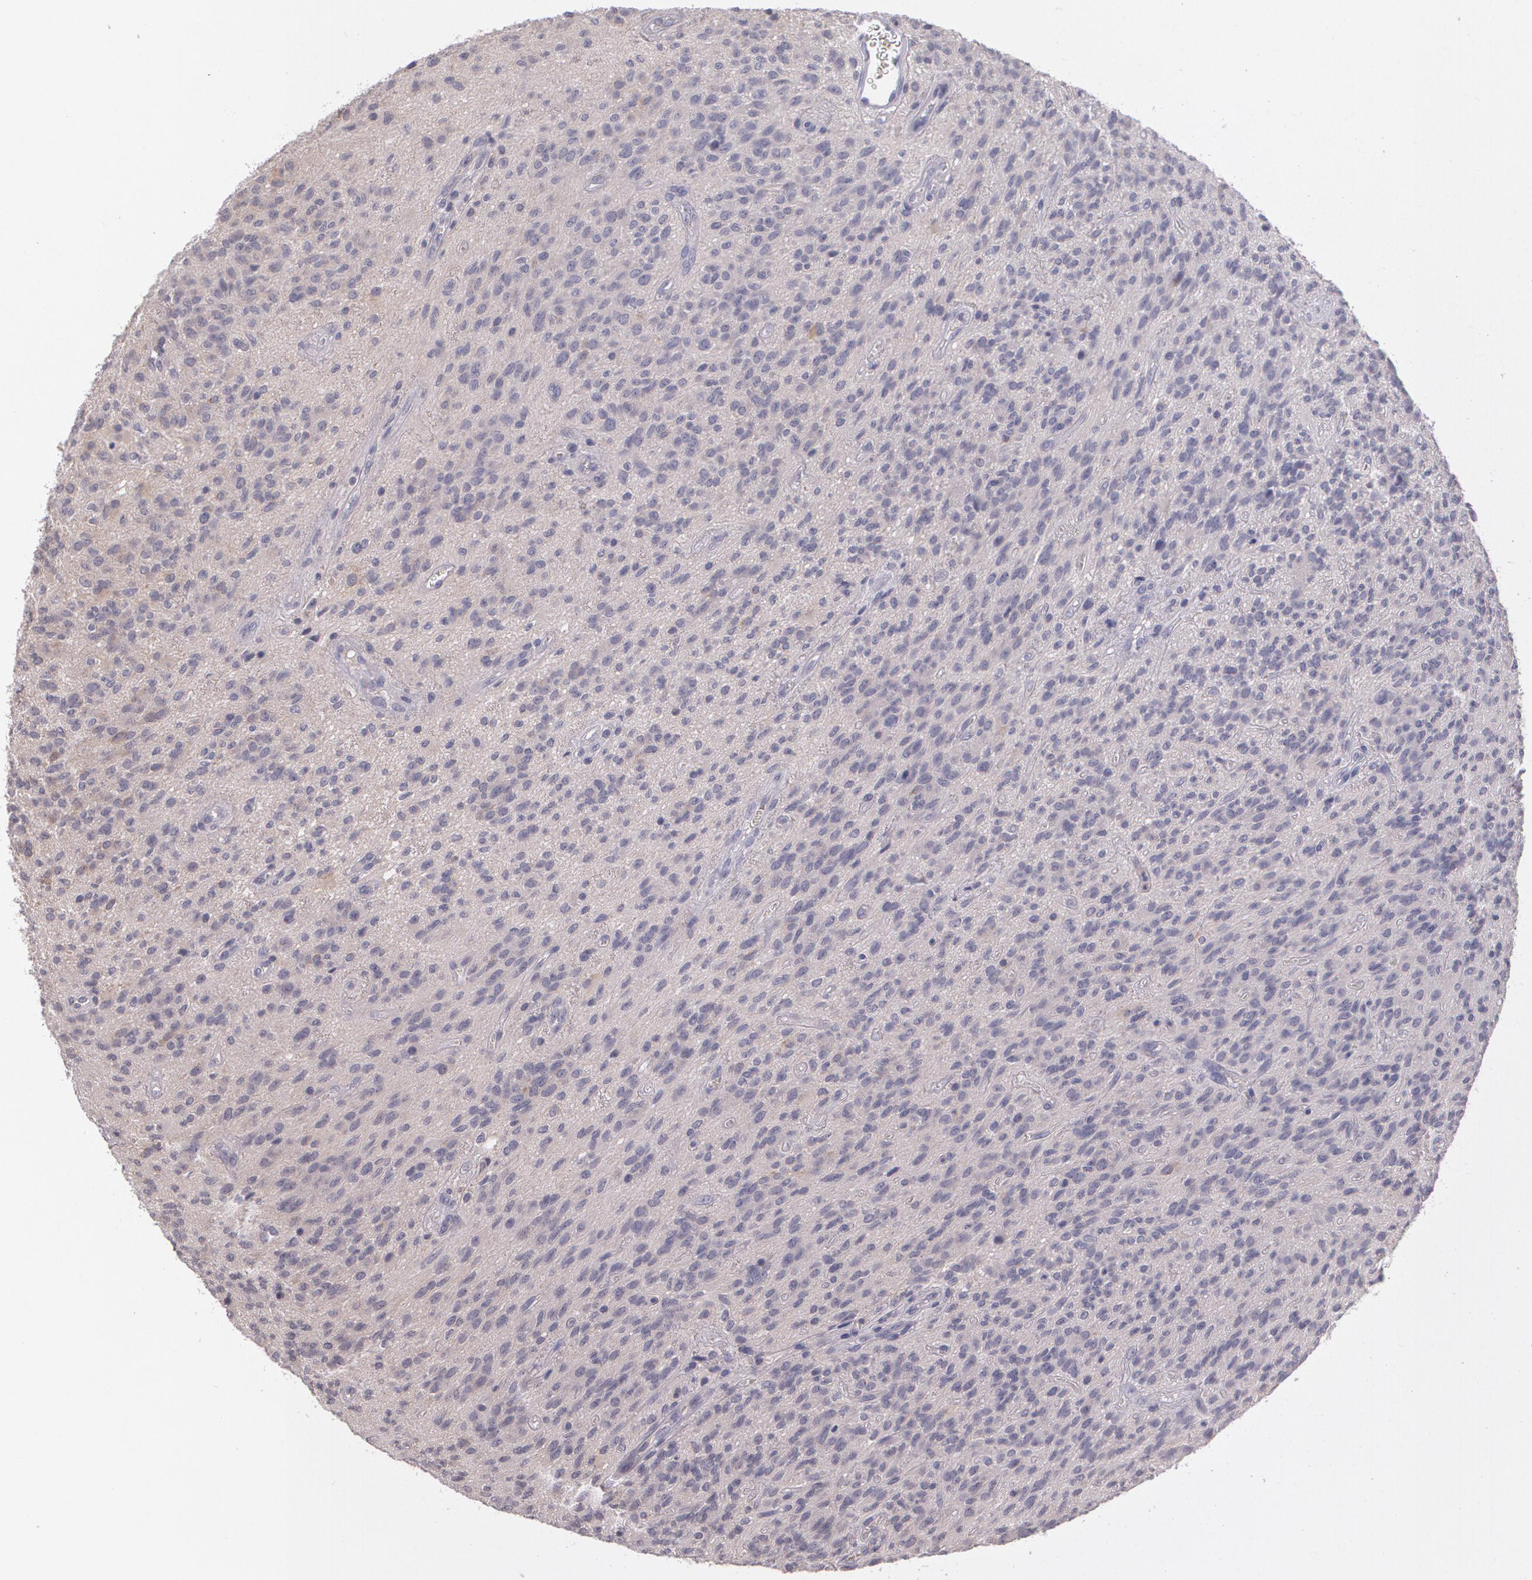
{"staining": {"intensity": "weak", "quantity": ">75%", "location": "cytoplasmic/membranous"}, "tissue": "glioma", "cell_type": "Tumor cells", "image_type": "cancer", "snomed": [{"axis": "morphology", "description": "Glioma, malignant, Low grade"}, {"axis": "topography", "description": "Brain"}], "caption": "About >75% of tumor cells in glioma show weak cytoplasmic/membranous protein expression as visualized by brown immunohistochemical staining.", "gene": "TM4SF1", "patient": {"sex": "female", "age": 15}}